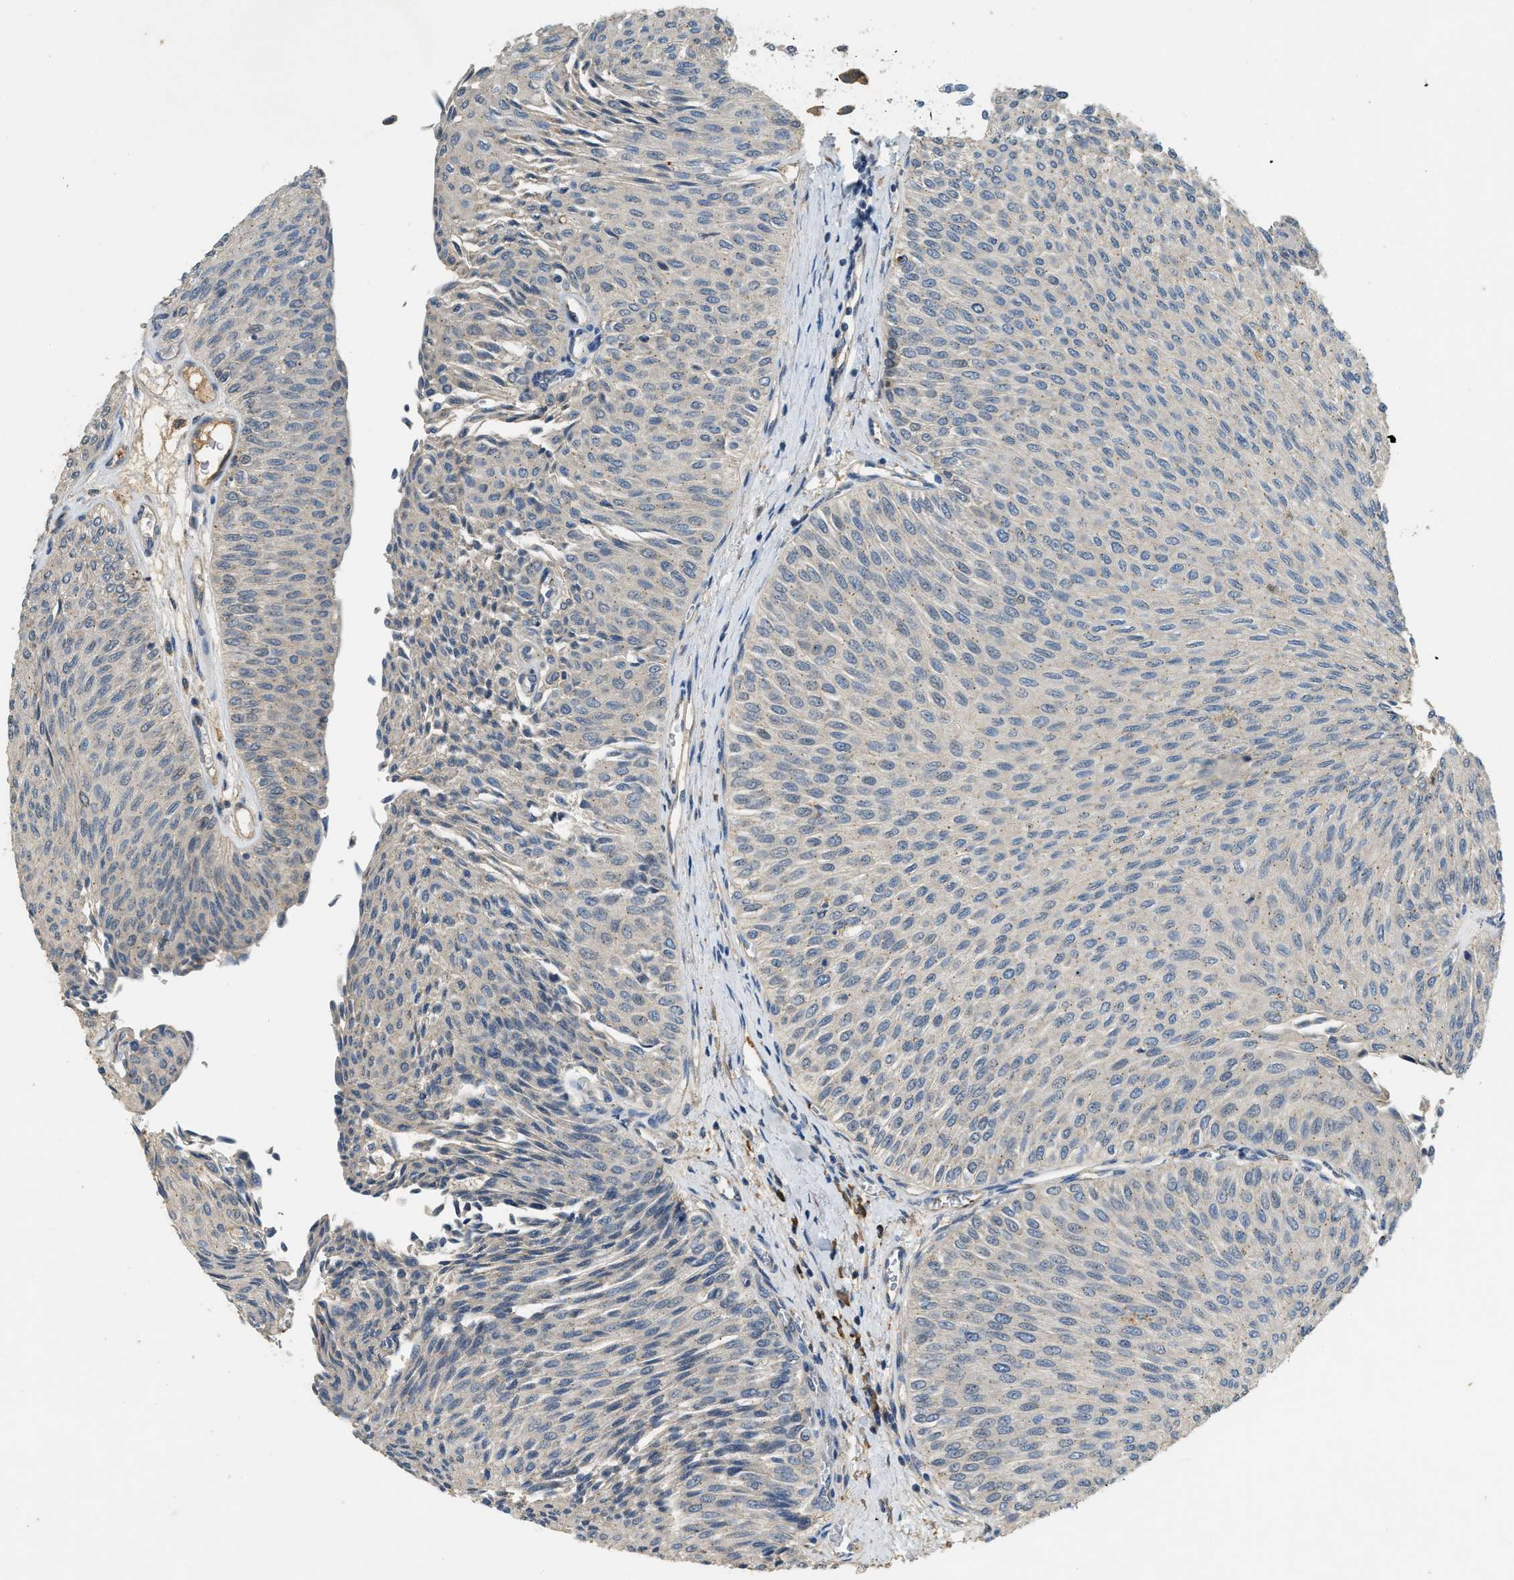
{"staining": {"intensity": "negative", "quantity": "none", "location": "none"}, "tissue": "urothelial cancer", "cell_type": "Tumor cells", "image_type": "cancer", "snomed": [{"axis": "morphology", "description": "Urothelial carcinoma, Low grade"}, {"axis": "topography", "description": "Urinary bladder"}], "caption": "DAB immunohistochemical staining of human urothelial cancer demonstrates no significant expression in tumor cells. (Stains: DAB (3,3'-diaminobenzidine) immunohistochemistry (IHC) with hematoxylin counter stain, Microscopy: brightfield microscopy at high magnification).", "gene": "CFLAR", "patient": {"sex": "male", "age": 78}}